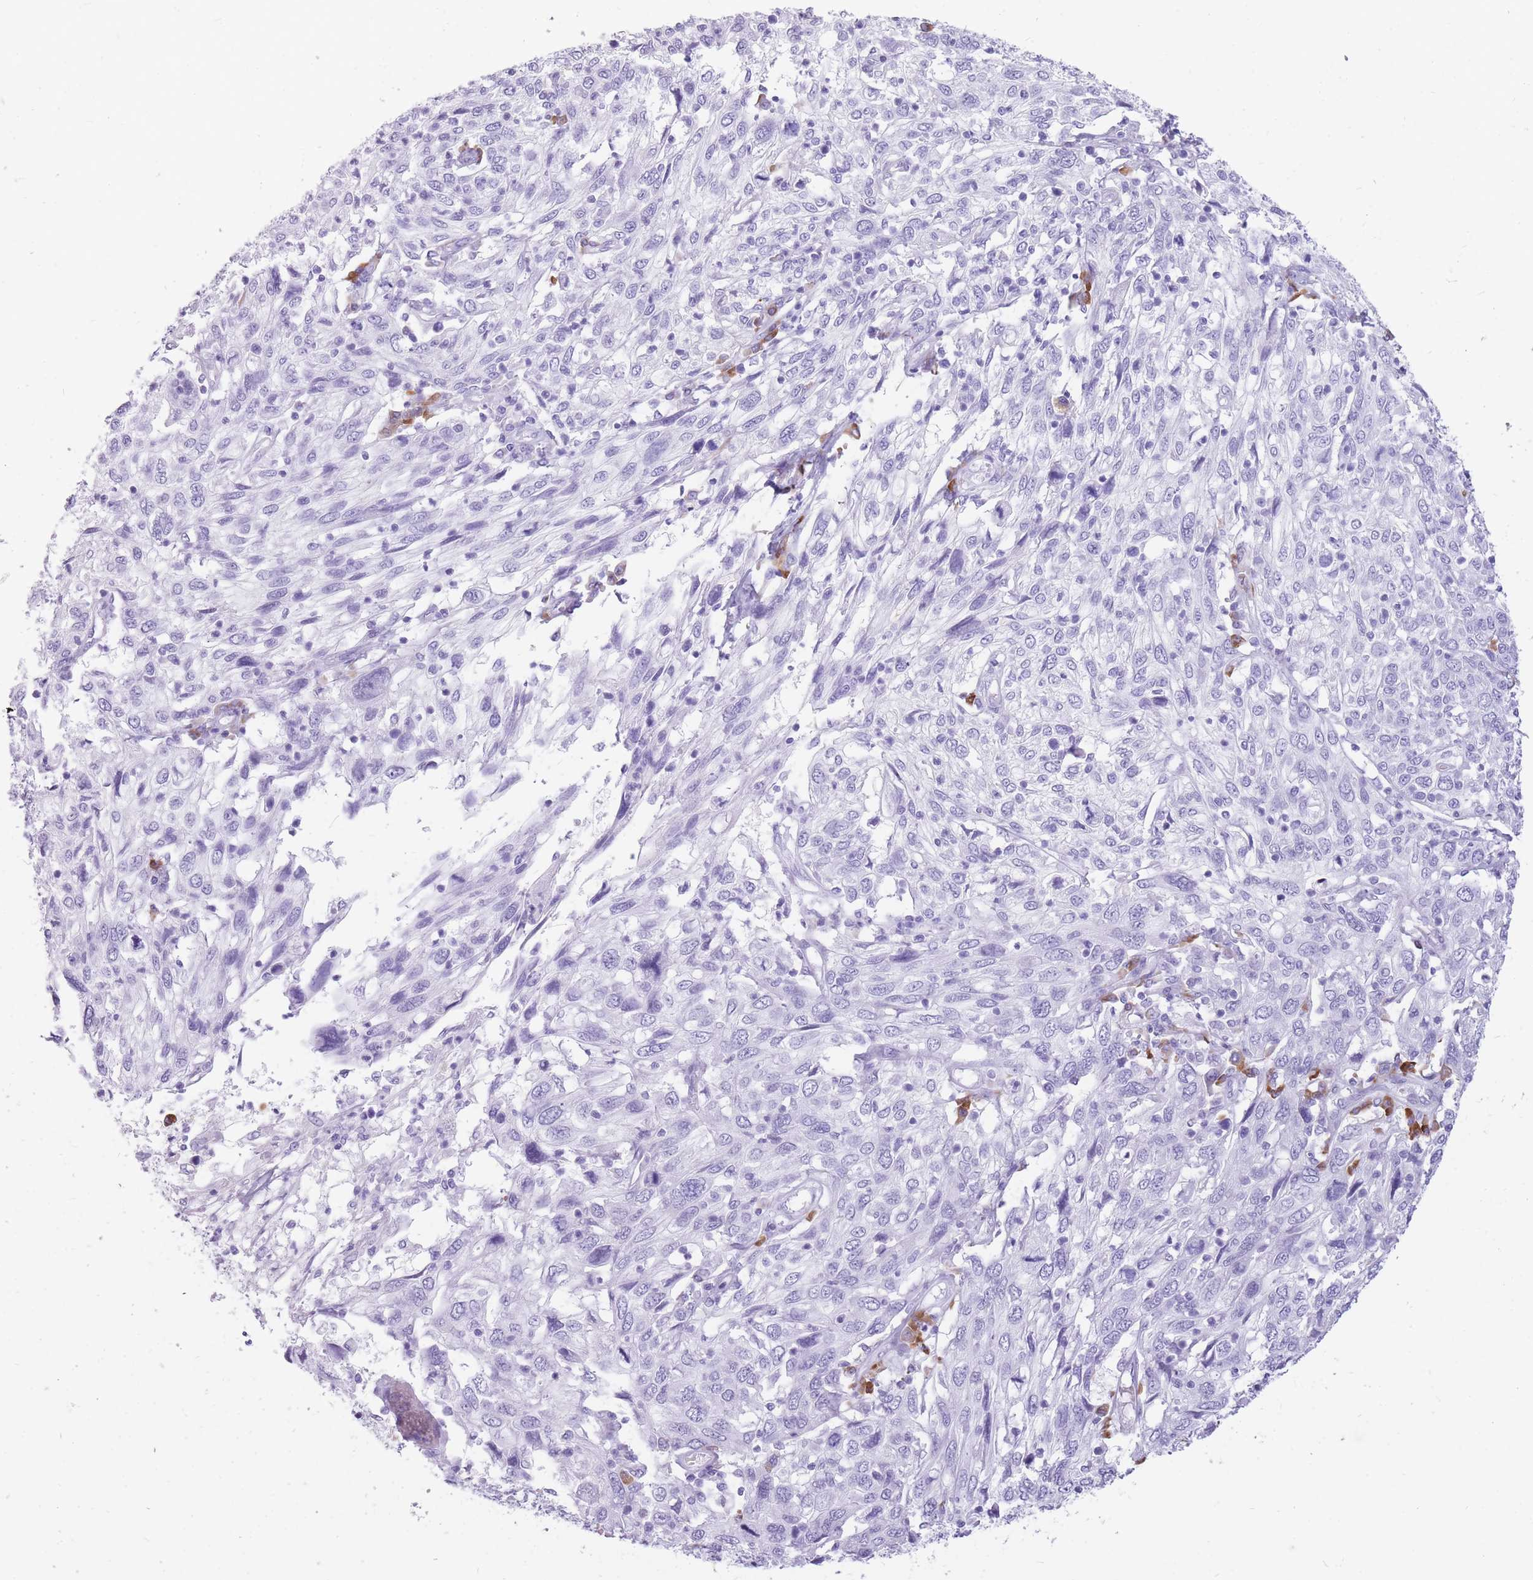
{"staining": {"intensity": "negative", "quantity": "none", "location": "none"}, "tissue": "cervical cancer", "cell_type": "Tumor cells", "image_type": "cancer", "snomed": [{"axis": "morphology", "description": "Squamous cell carcinoma, NOS"}, {"axis": "topography", "description": "Cervix"}], "caption": "Human cervical cancer stained for a protein using immunohistochemistry demonstrates no positivity in tumor cells.", "gene": "ZFP37", "patient": {"sex": "female", "age": 46}}